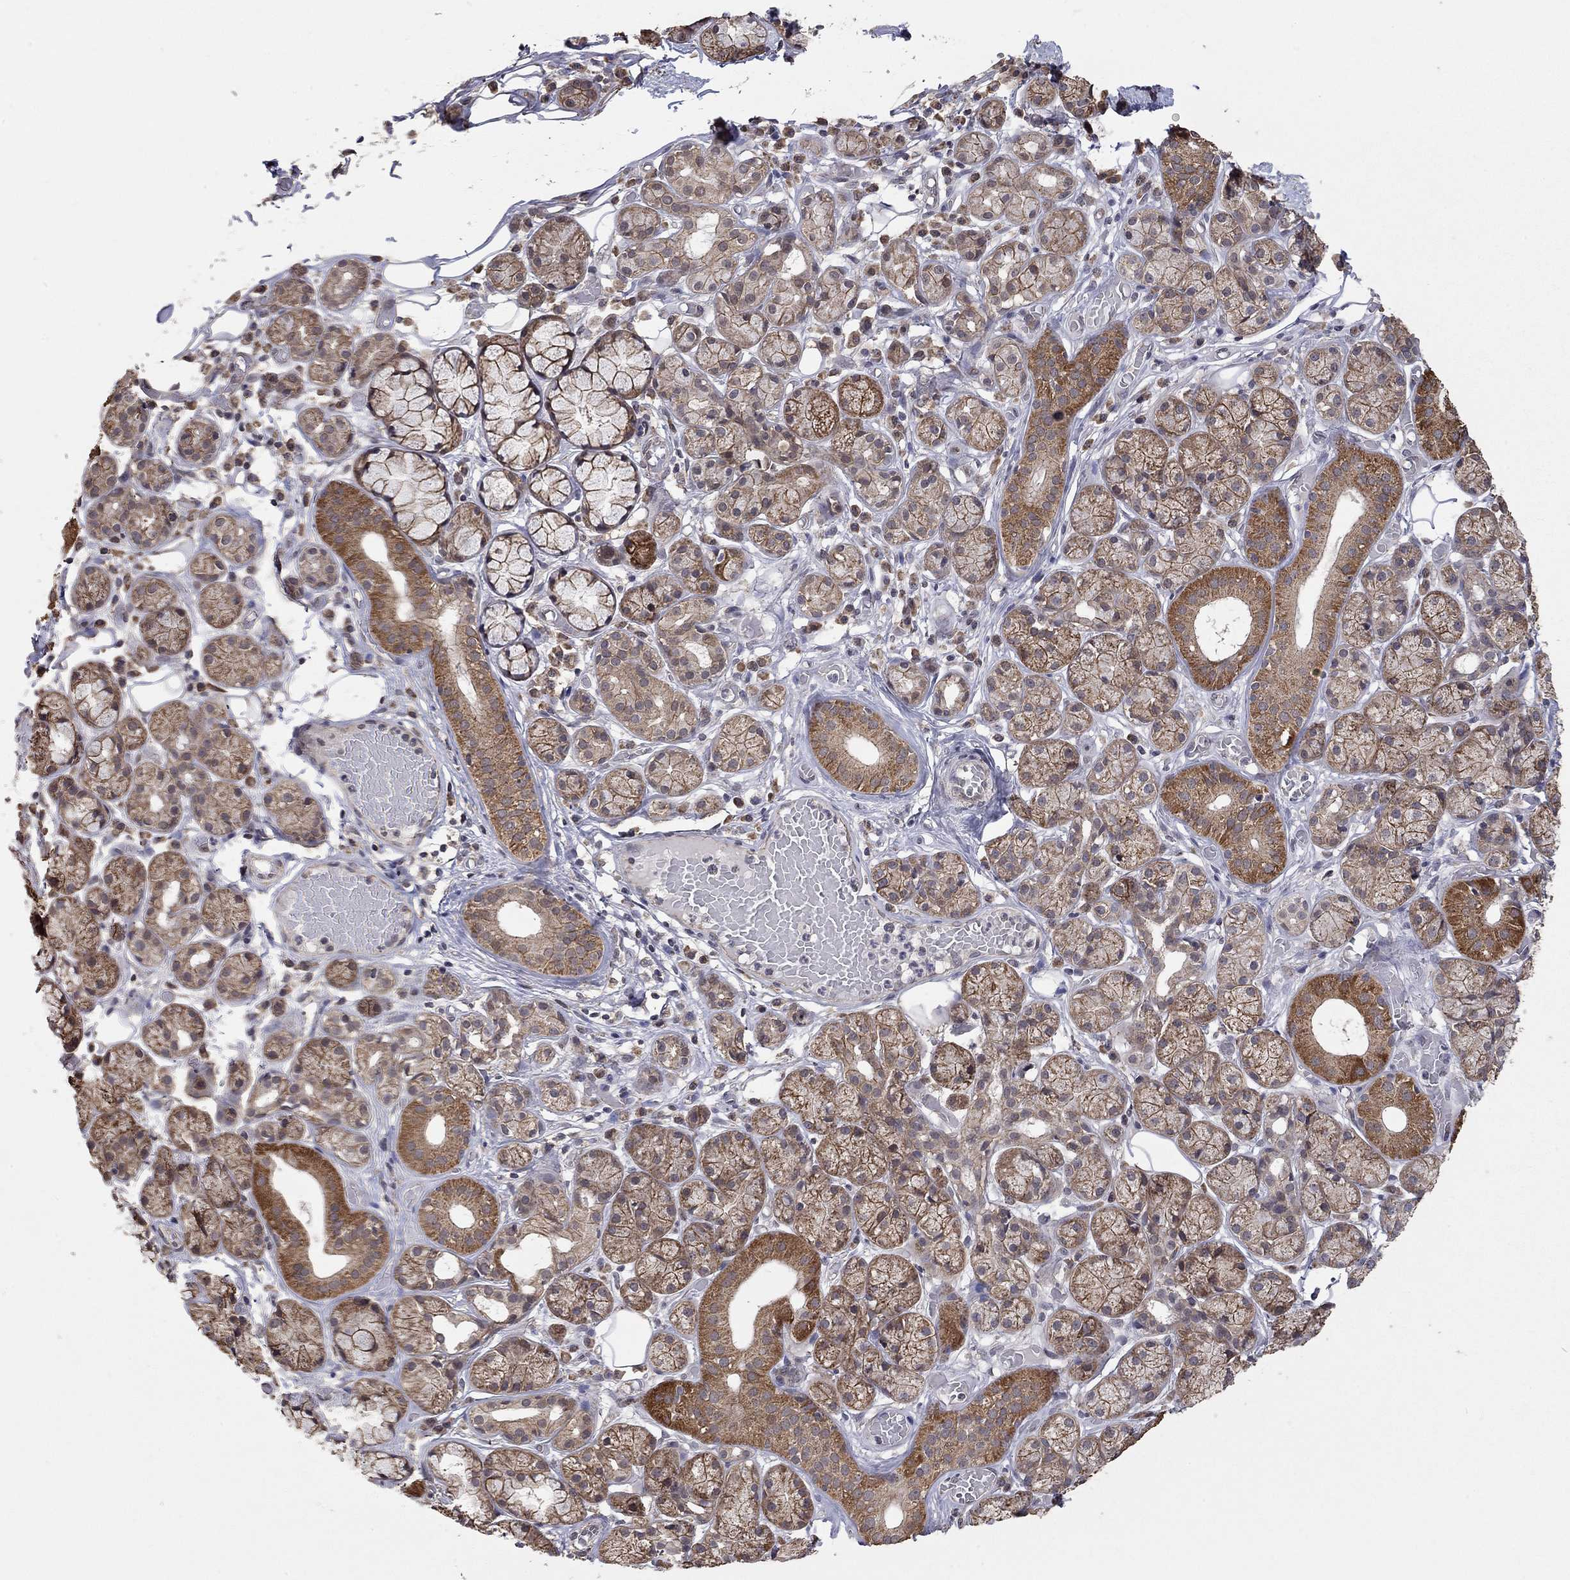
{"staining": {"intensity": "strong", "quantity": "25%-75%", "location": "cytoplasmic/membranous"}, "tissue": "salivary gland", "cell_type": "Glandular cells", "image_type": "normal", "snomed": [{"axis": "morphology", "description": "Normal tissue, NOS"}, {"axis": "topography", "description": "Salivary gland"}, {"axis": "topography", "description": "Peripheral nerve tissue"}], "caption": "This image exhibits IHC staining of benign human salivary gland, with high strong cytoplasmic/membranous expression in about 25%-75% of glandular cells.", "gene": "ANKRA2", "patient": {"sex": "male", "age": 71}}